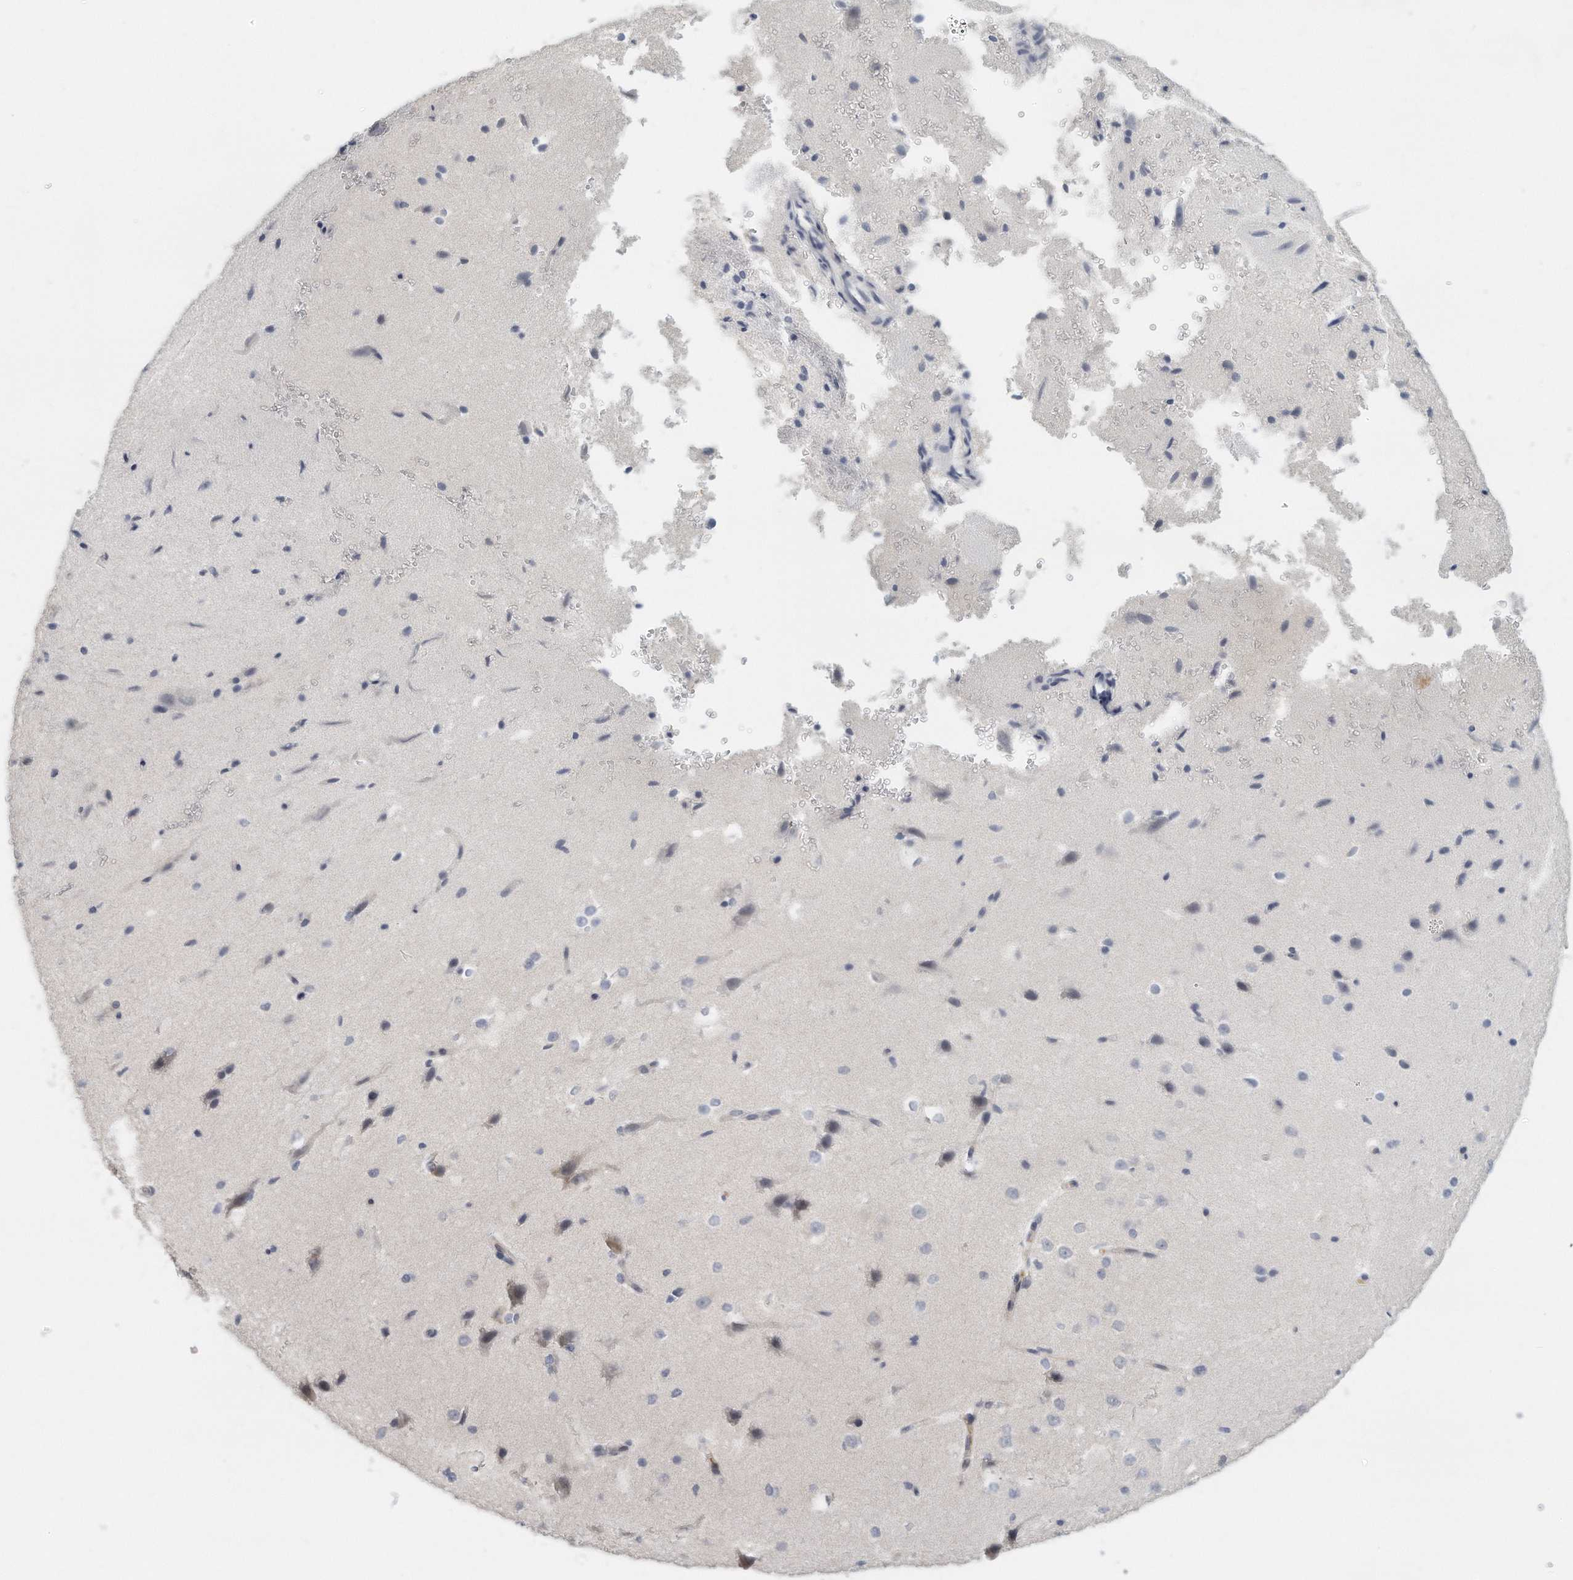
{"staining": {"intensity": "negative", "quantity": "none", "location": "none"}, "tissue": "cerebral cortex", "cell_type": "Endothelial cells", "image_type": "normal", "snomed": [{"axis": "morphology", "description": "Normal tissue, NOS"}, {"axis": "morphology", "description": "Developmental malformation"}, {"axis": "topography", "description": "Cerebral cortex"}], "caption": "This histopathology image is of normal cerebral cortex stained with IHC to label a protein in brown with the nuclei are counter-stained blue. There is no positivity in endothelial cells.", "gene": "DDX43", "patient": {"sex": "female", "age": 30}}